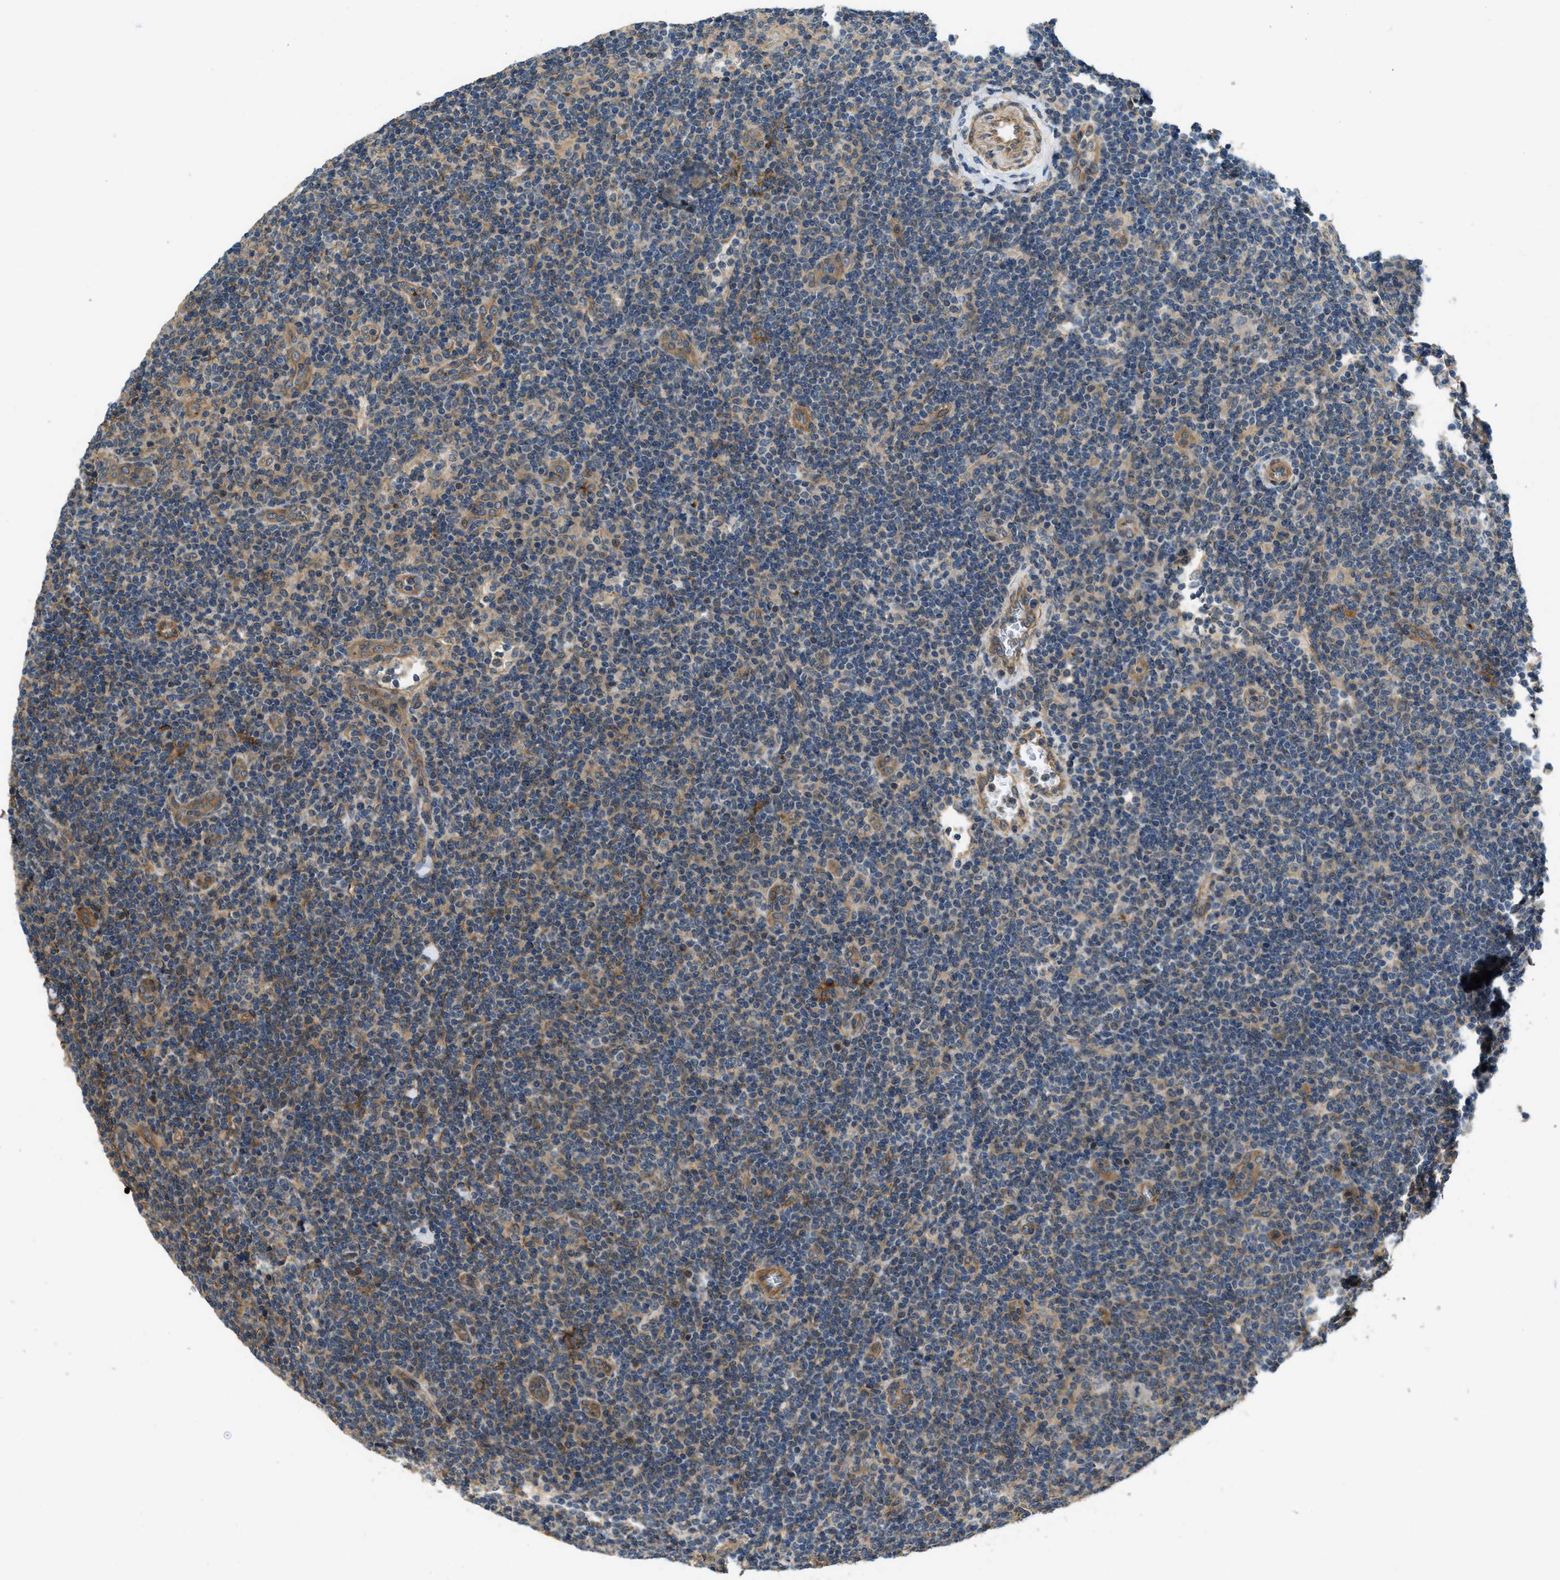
{"staining": {"intensity": "weak", "quantity": "25%-75%", "location": "cytoplasmic/membranous"}, "tissue": "lymphoma", "cell_type": "Tumor cells", "image_type": "cancer", "snomed": [{"axis": "morphology", "description": "Hodgkin's disease, NOS"}, {"axis": "topography", "description": "Lymph node"}], "caption": "Lymphoma stained for a protein (brown) exhibits weak cytoplasmic/membranous positive expression in about 25%-75% of tumor cells.", "gene": "CGN", "patient": {"sex": "female", "age": 57}}